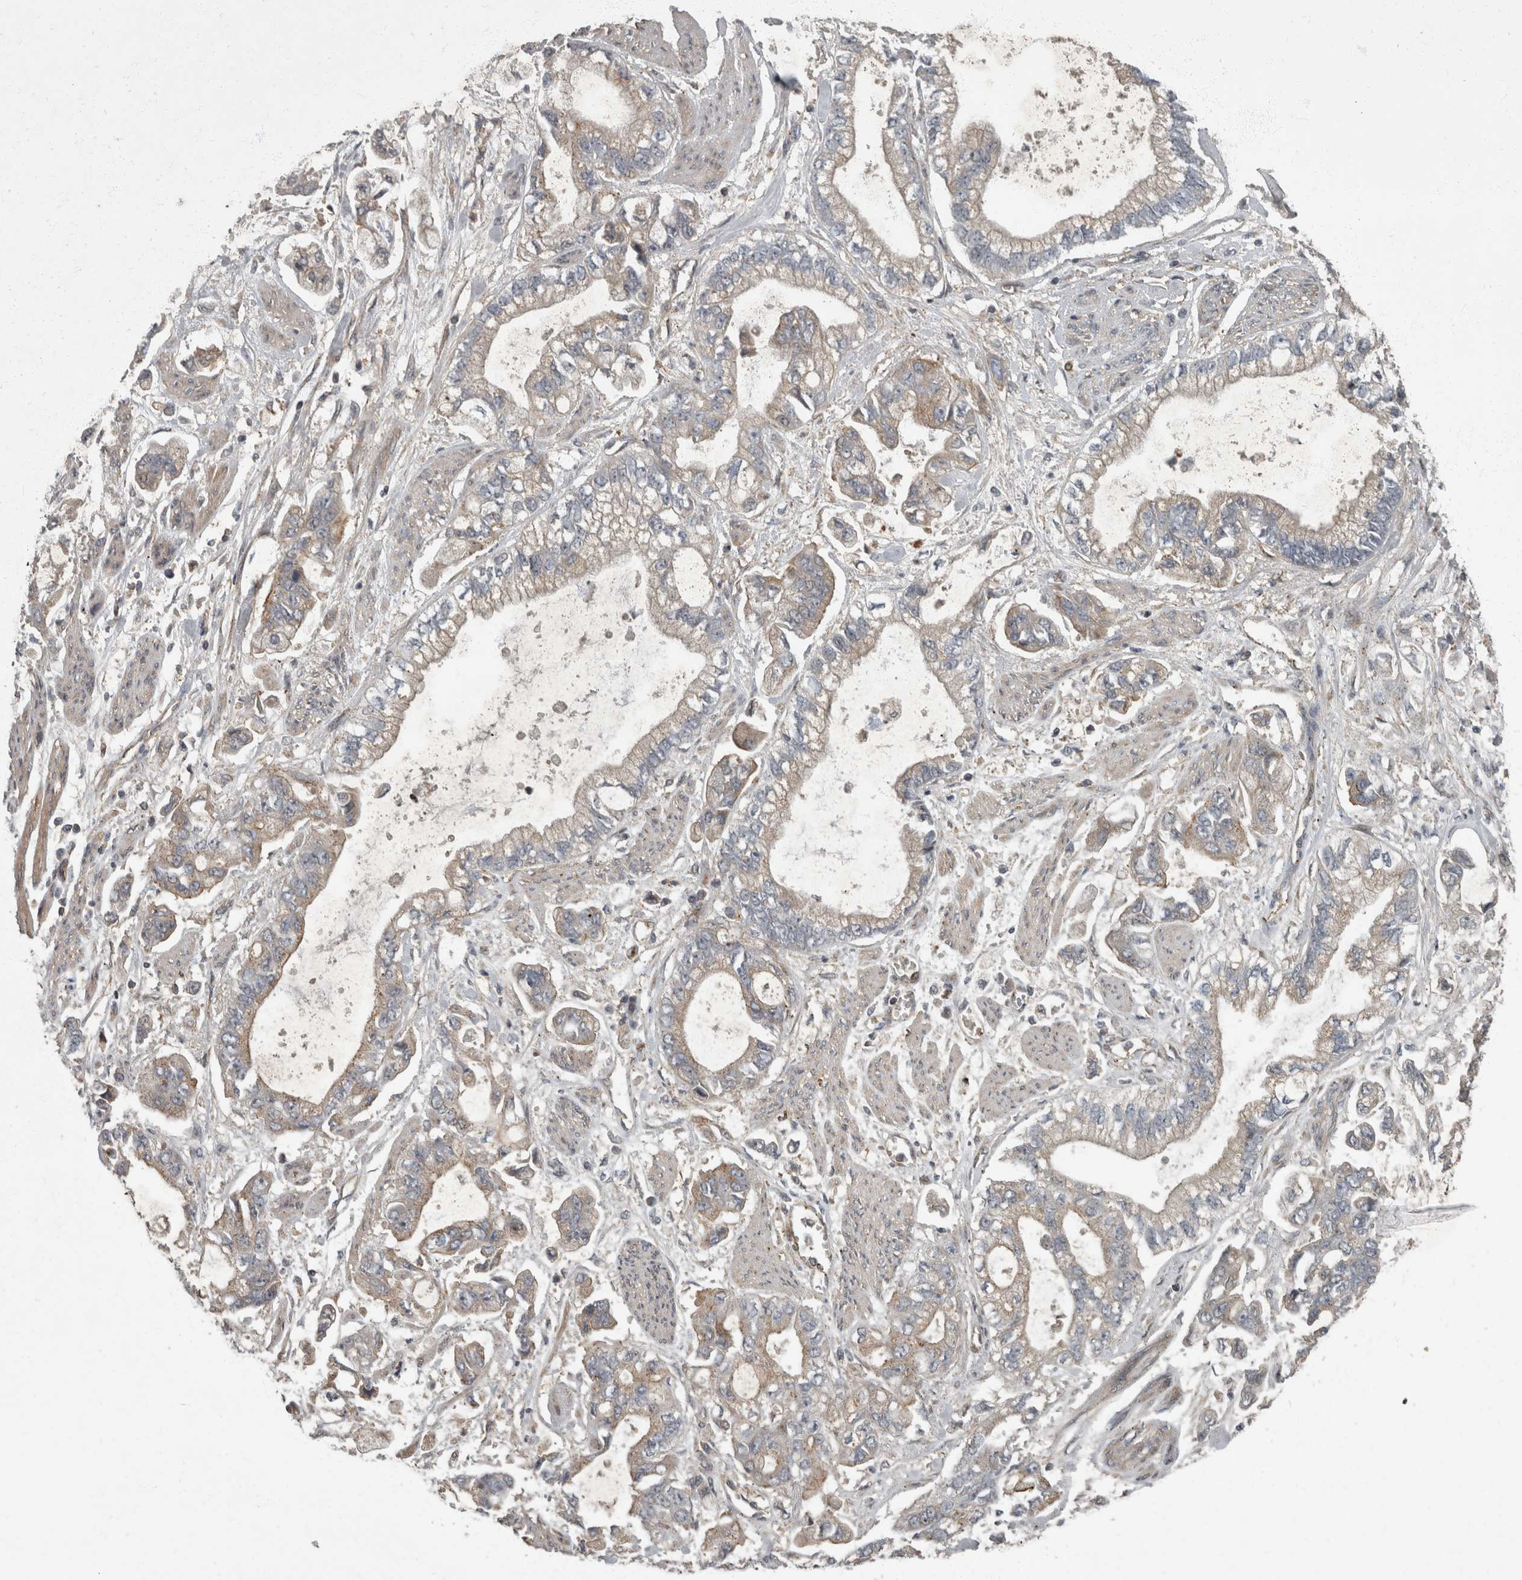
{"staining": {"intensity": "weak", "quantity": "<25%", "location": "cytoplasmic/membranous"}, "tissue": "stomach cancer", "cell_type": "Tumor cells", "image_type": "cancer", "snomed": [{"axis": "morphology", "description": "Normal tissue, NOS"}, {"axis": "morphology", "description": "Adenocarcinoma, NOS"}, {"axis": "topography", "description": "Stomach"}], "caption": "IHC of human stomach adenocarcinoma reveals no positivity in tumor cells. (DAB IHC visualized using brightfield microscopy, high magnification).", "gene": "VEGFD", "patient": {"sex": "male", "age": 62}}